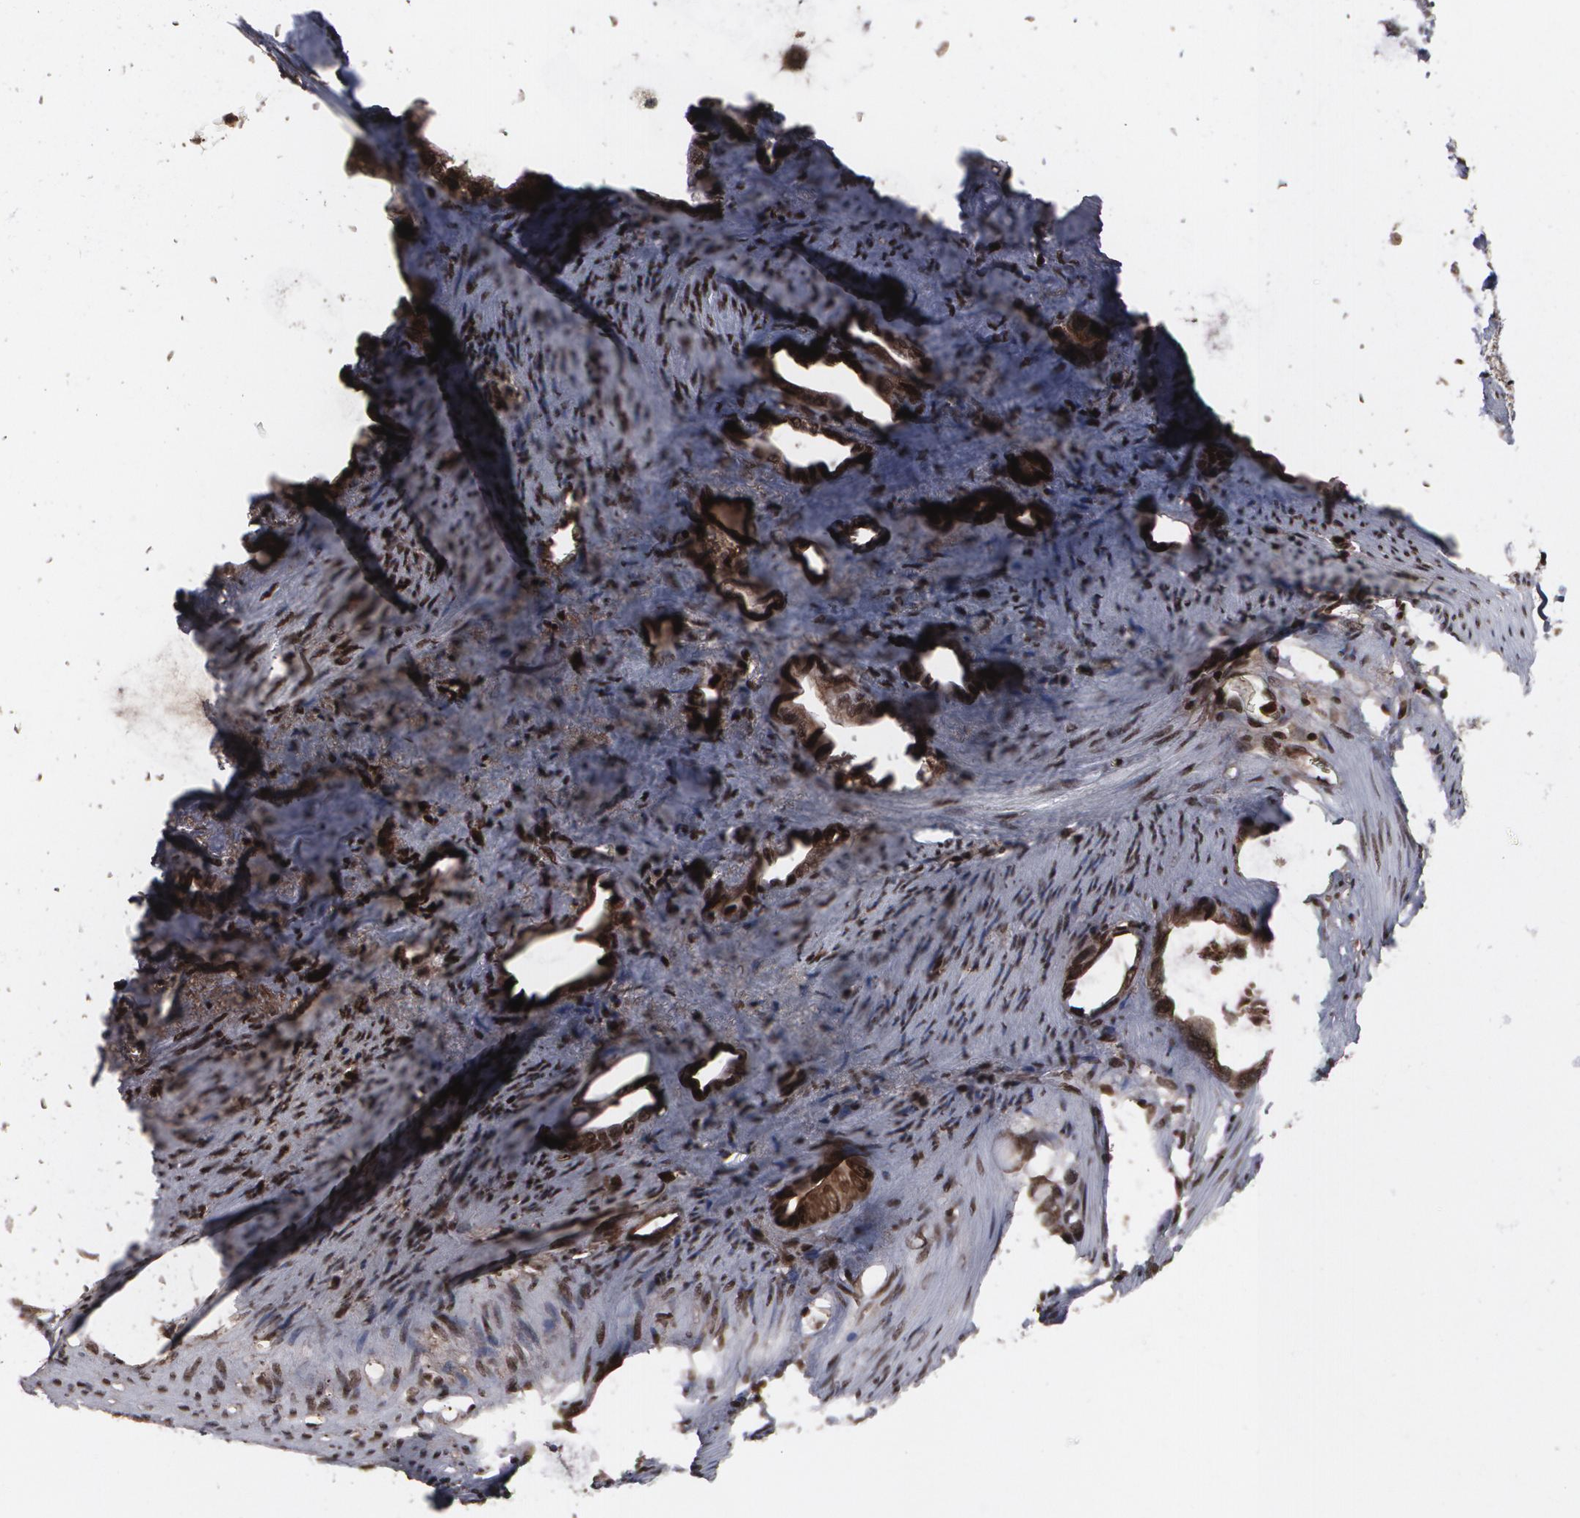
{"staining": {"intensity": "moderate", "quantity": "25%-75%", "location": "cytoplasmic/membranous,nuclear"}, "tissue": "stomach cancer", "cell_type": "Tumor cells", "image_type": "cancer", "snomed": [{"axis": "morphology", "description": "Adenocarcinoma, NOS"}, {"axis": "topography", "description": "Stomach"}], "caption": "Tumor cells reveal medium levels of moderate cytoplasmic/membranous and nuclear staining in approximately 25%-75% of cells in human stomach cancer. Nuclei are stained in blue.", "gene": "LRG1", "patient": {"sex": "female", "age": 75}}